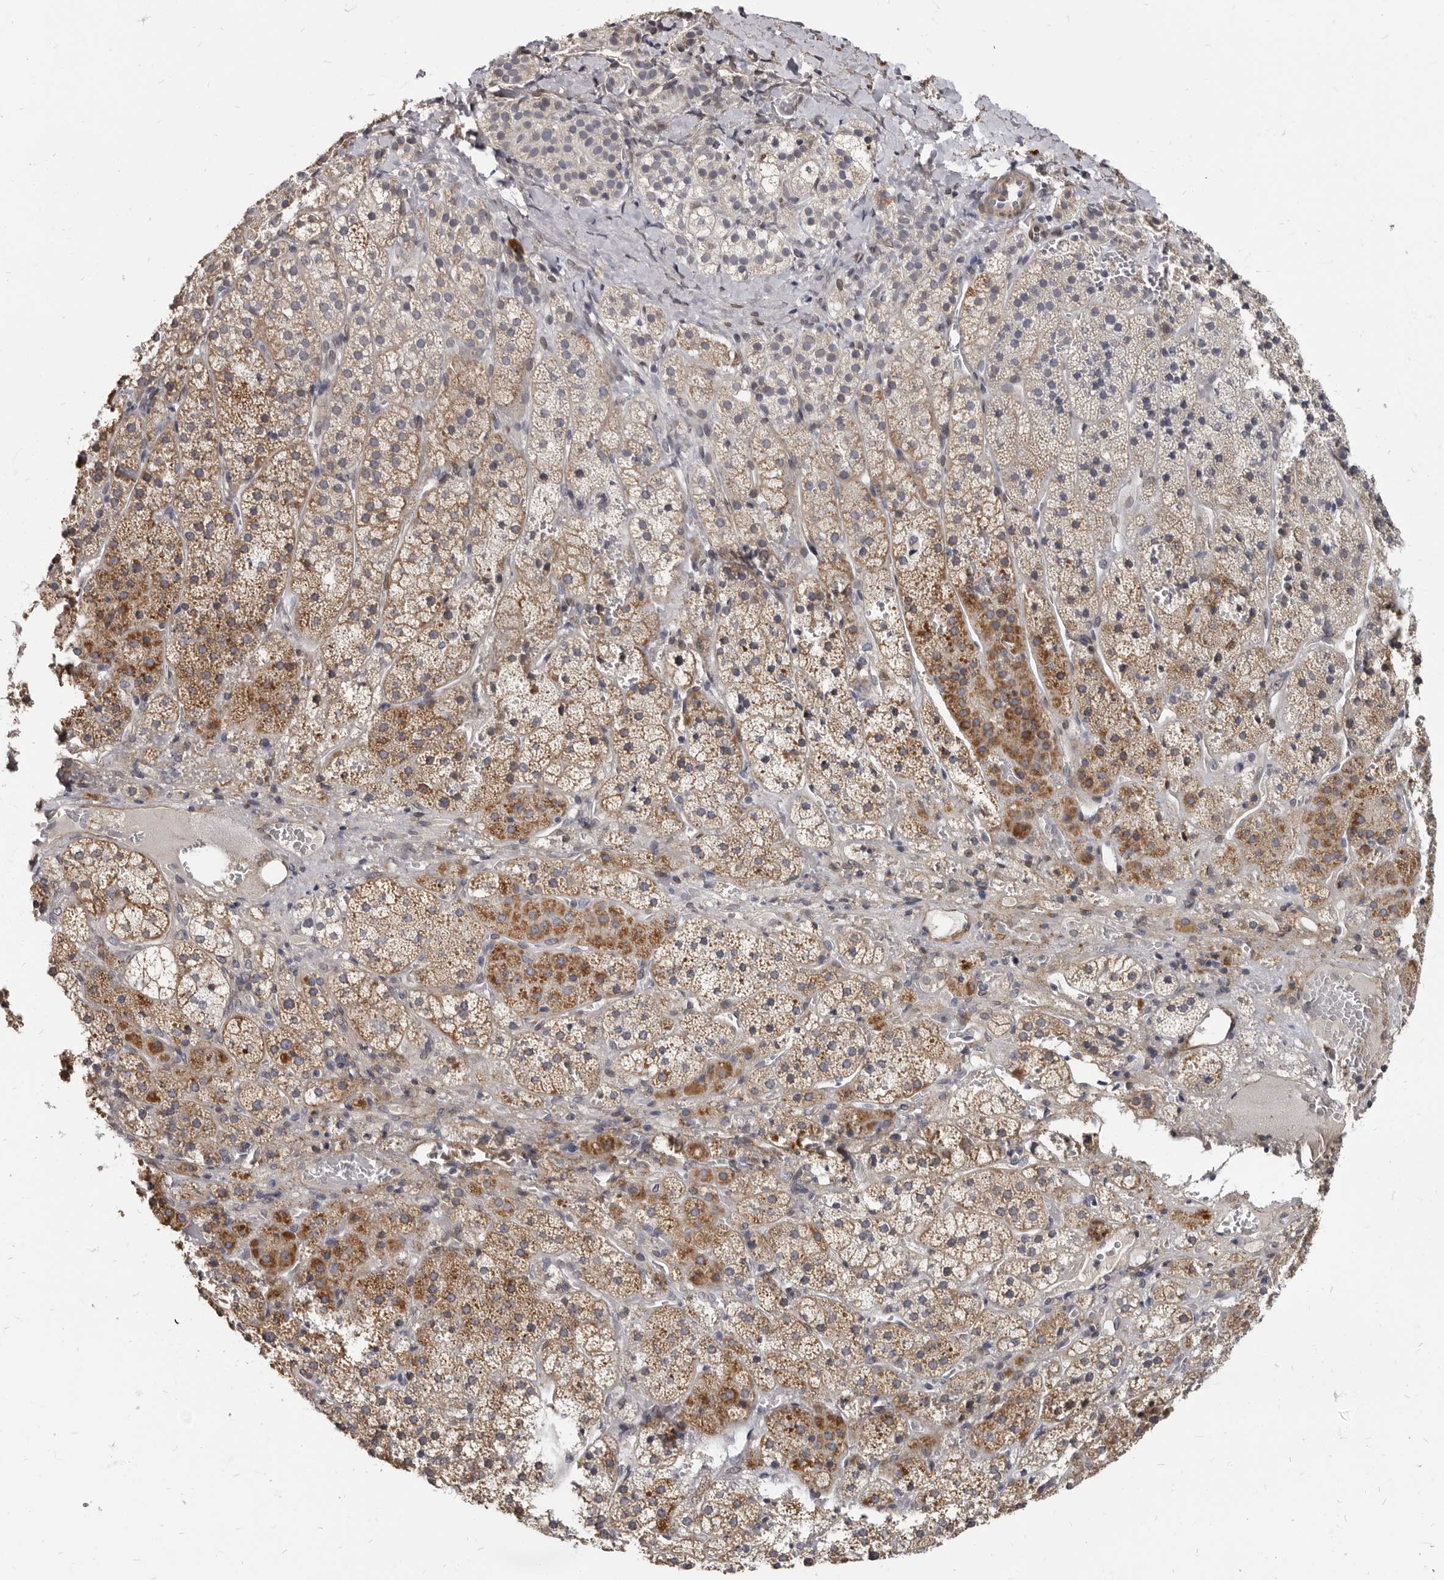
{"staining": {"intensity": "moderate", "quantity": ">75%", "location": "cytoplasmic/membranous"}, "tissue": "adrenal gland", "cell_type": "Glandular cells", "image_type": "normal", "snomed": [{"axis": "morphology", "description": "Normal tissue, NOS"}, {"axis": "topography", "description": "Adrenal gland"}], "caption": "Protein analysis of normal adrenal gland exhibits moderate cytoplasmic/membranous staining in approximately >75% of glandular cells.", "gene": "MRGPRF", "patient": {"sex": "female", "age": 44}}